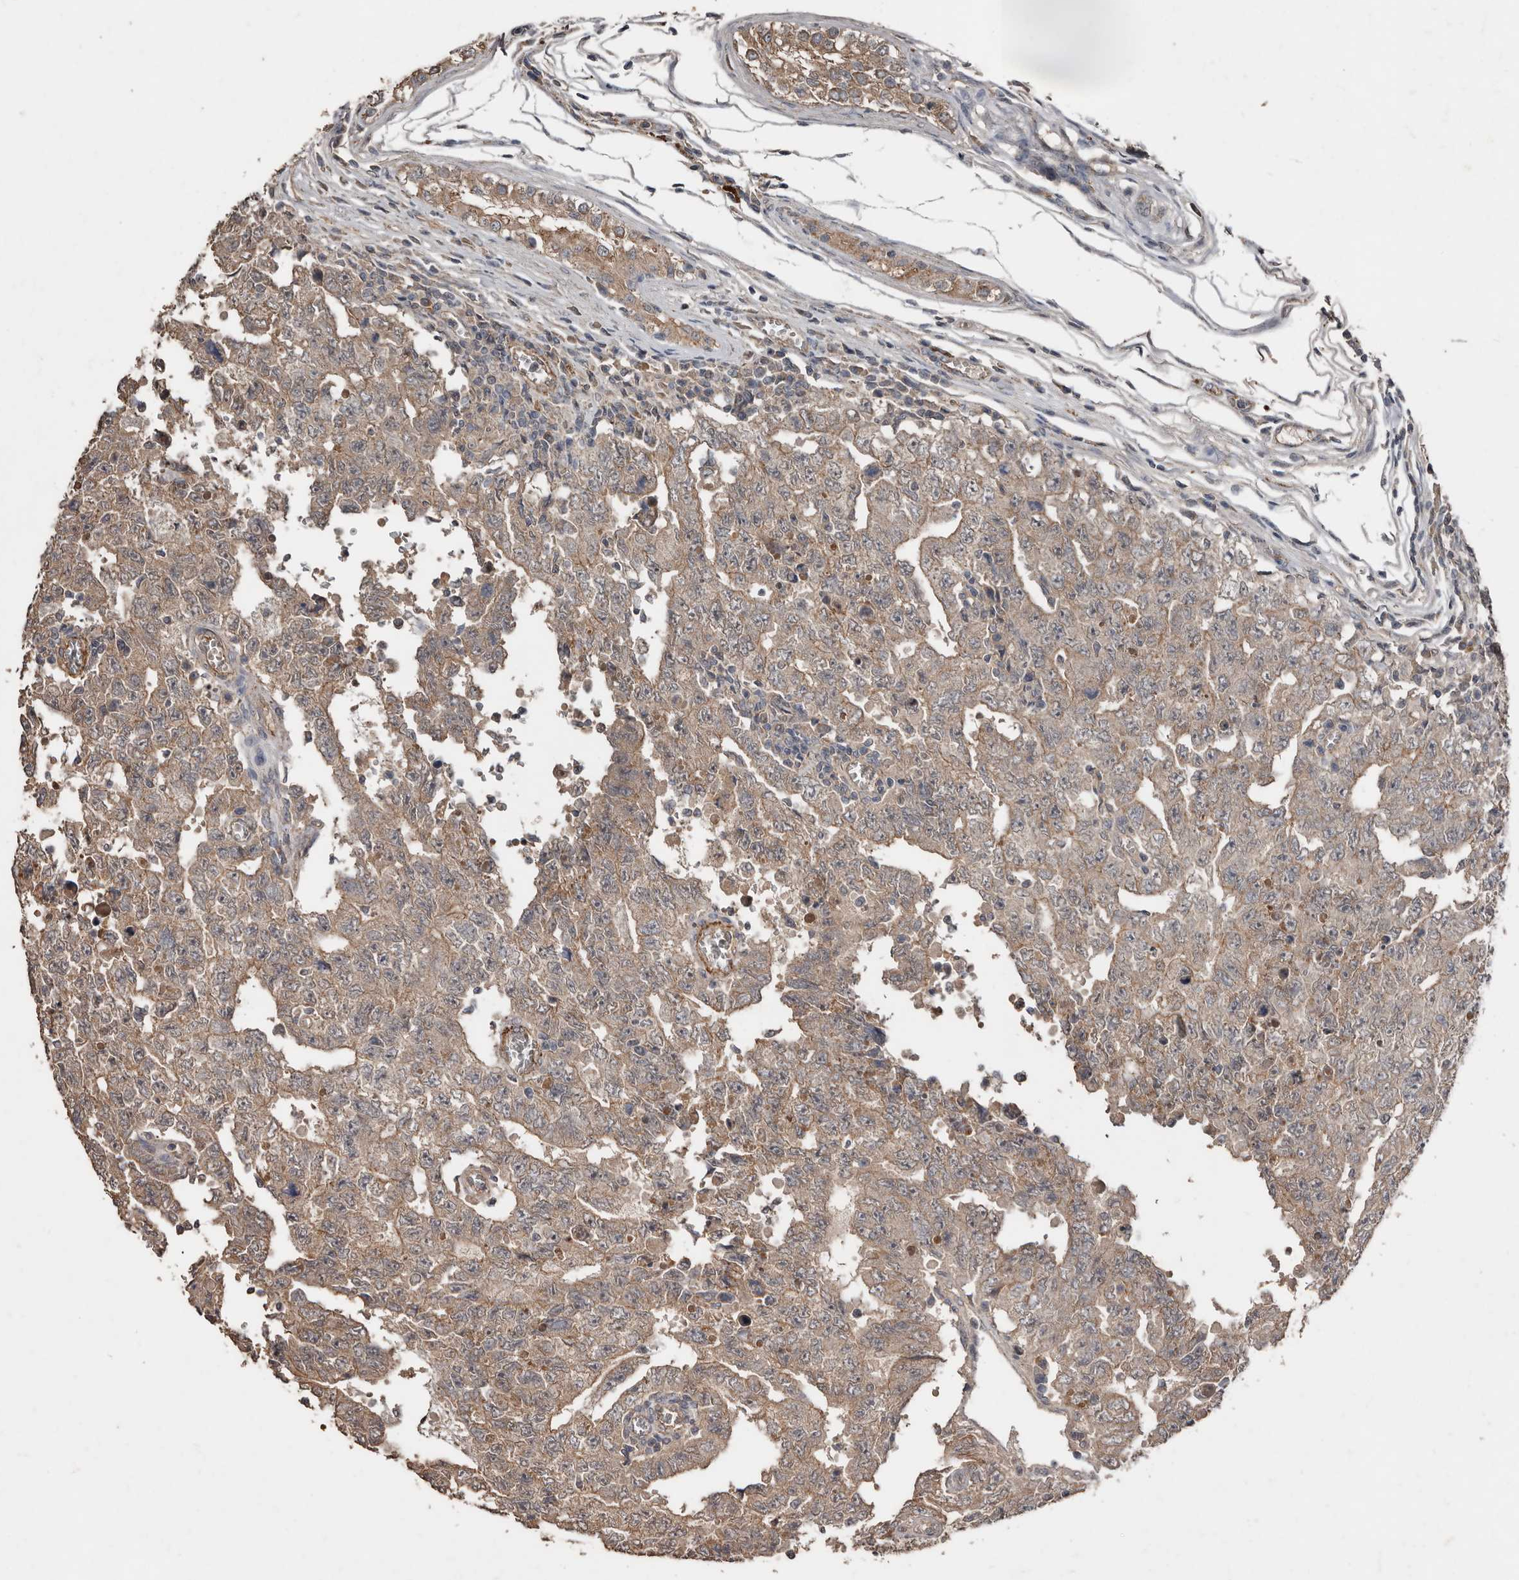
{"staining": {"intensity": "weak", "quantity": "25%-75%", "location": "cytoplasmic/membranous"}, "tissue": "testis cancer", "cell_type": "Tumor cells", "image_type": "cancer", "snomed": [{"axis": "morphology", "description": "Carcinoma, Embryonal, NOS"}, {"axis": "topography", "description": "Testis"}], "caption": "Weak cytoplasmic/membranous protein positivity is present in about 25%-75% of tumor cells in testis cancer (embryonal carcinoma).", "gene": "HYAL4", "patient": {"sex": "male", "age": 26}}